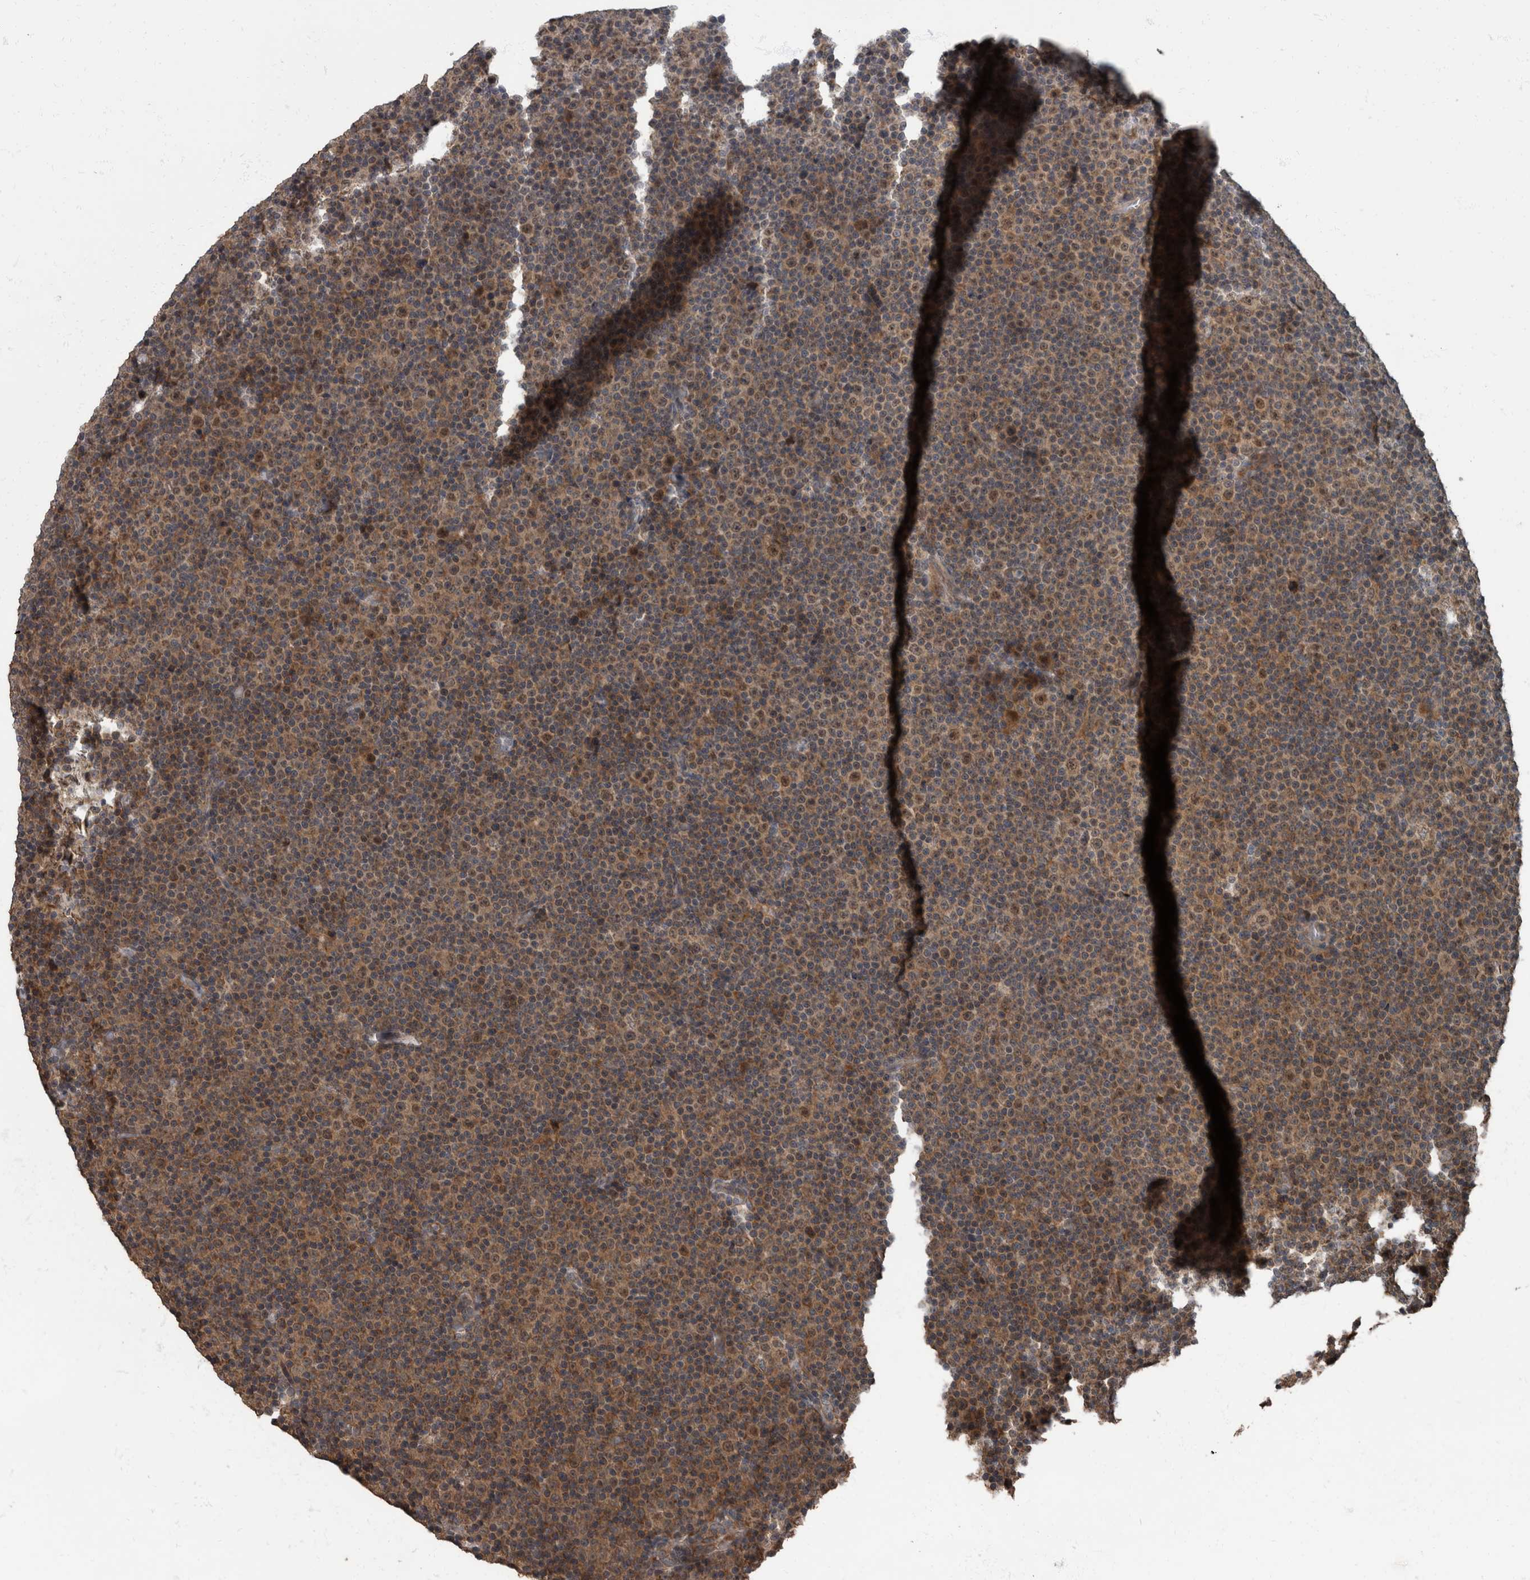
{"staining": {"intensity": "moderate", "quantity": ">75%", "location": "cytoplasmic/membranous,nuclear"}, "tissue": "lymphoma", "cell_type": "Tumor cells", "image_type": "cancer", "snomed": [{"axis": "morphology", "description": "Malignant lymphoma, non-Hodgkin's type, Low grade"}, {"axis": "topography", "description": "Lymph node"}], "caption": "IHC histopathology image of neoplastic tissue: human malignant lymphoma, non-Hodgkin's type (low-grade) stained using immunohistochemistry (IHC) demonstrates medium levels of moderate protein expression localized specifically in the cytoplasmic/membranous and nuclear of tumor cells, appearing as a cytoplasmic/membranous and nuclear brown color.", "gene": "RABGGTB", "patient": {"sex": "female", "age": 67}}